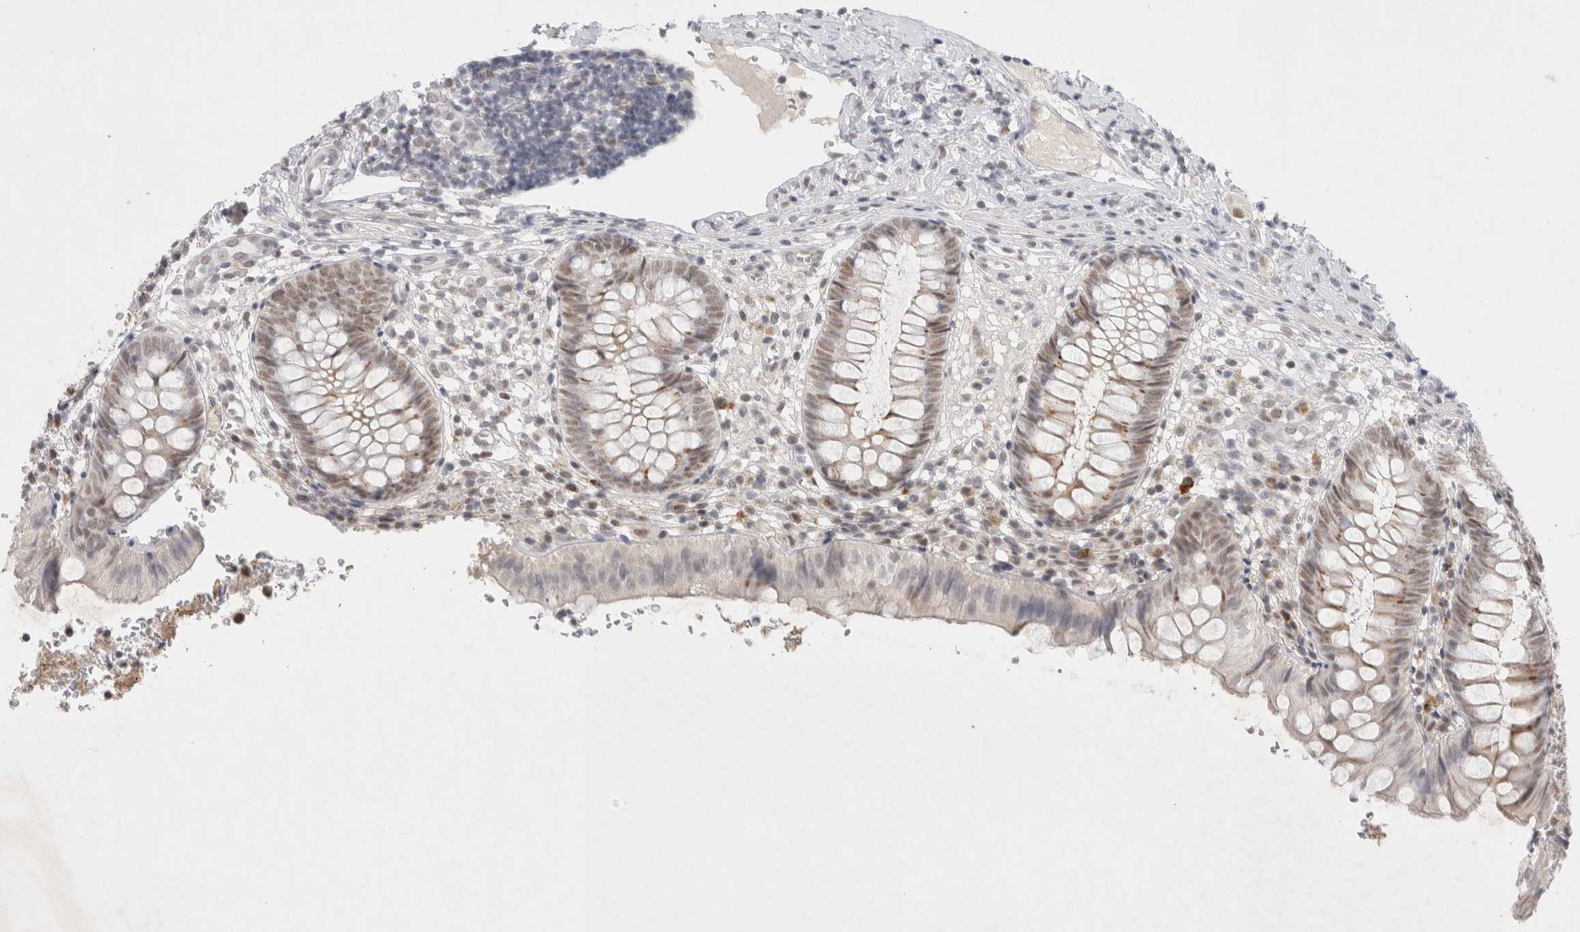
{"staining": {"intensity": "moderate", "quantity": "25%-75%", "location": "cytoplasmic/membranous,nuclear"}, "tissue": "appendix", "cell_type": "Glandular cells", "image_type": "normal", "snomed": [{"axis": "morphology", "description": "Normal tissue, NOS"}, {"axis": "topography", "description": "Appendix"}], "caption": "Protein staining by immunohistochemistry (IHC) shows moderate cytoplasmic/membranous,nuclear positivity in about 25%-75% of glandular cells in benign appendix.", "gene": "RECQL4", "patient": {"sex": "male", "age": 8}}